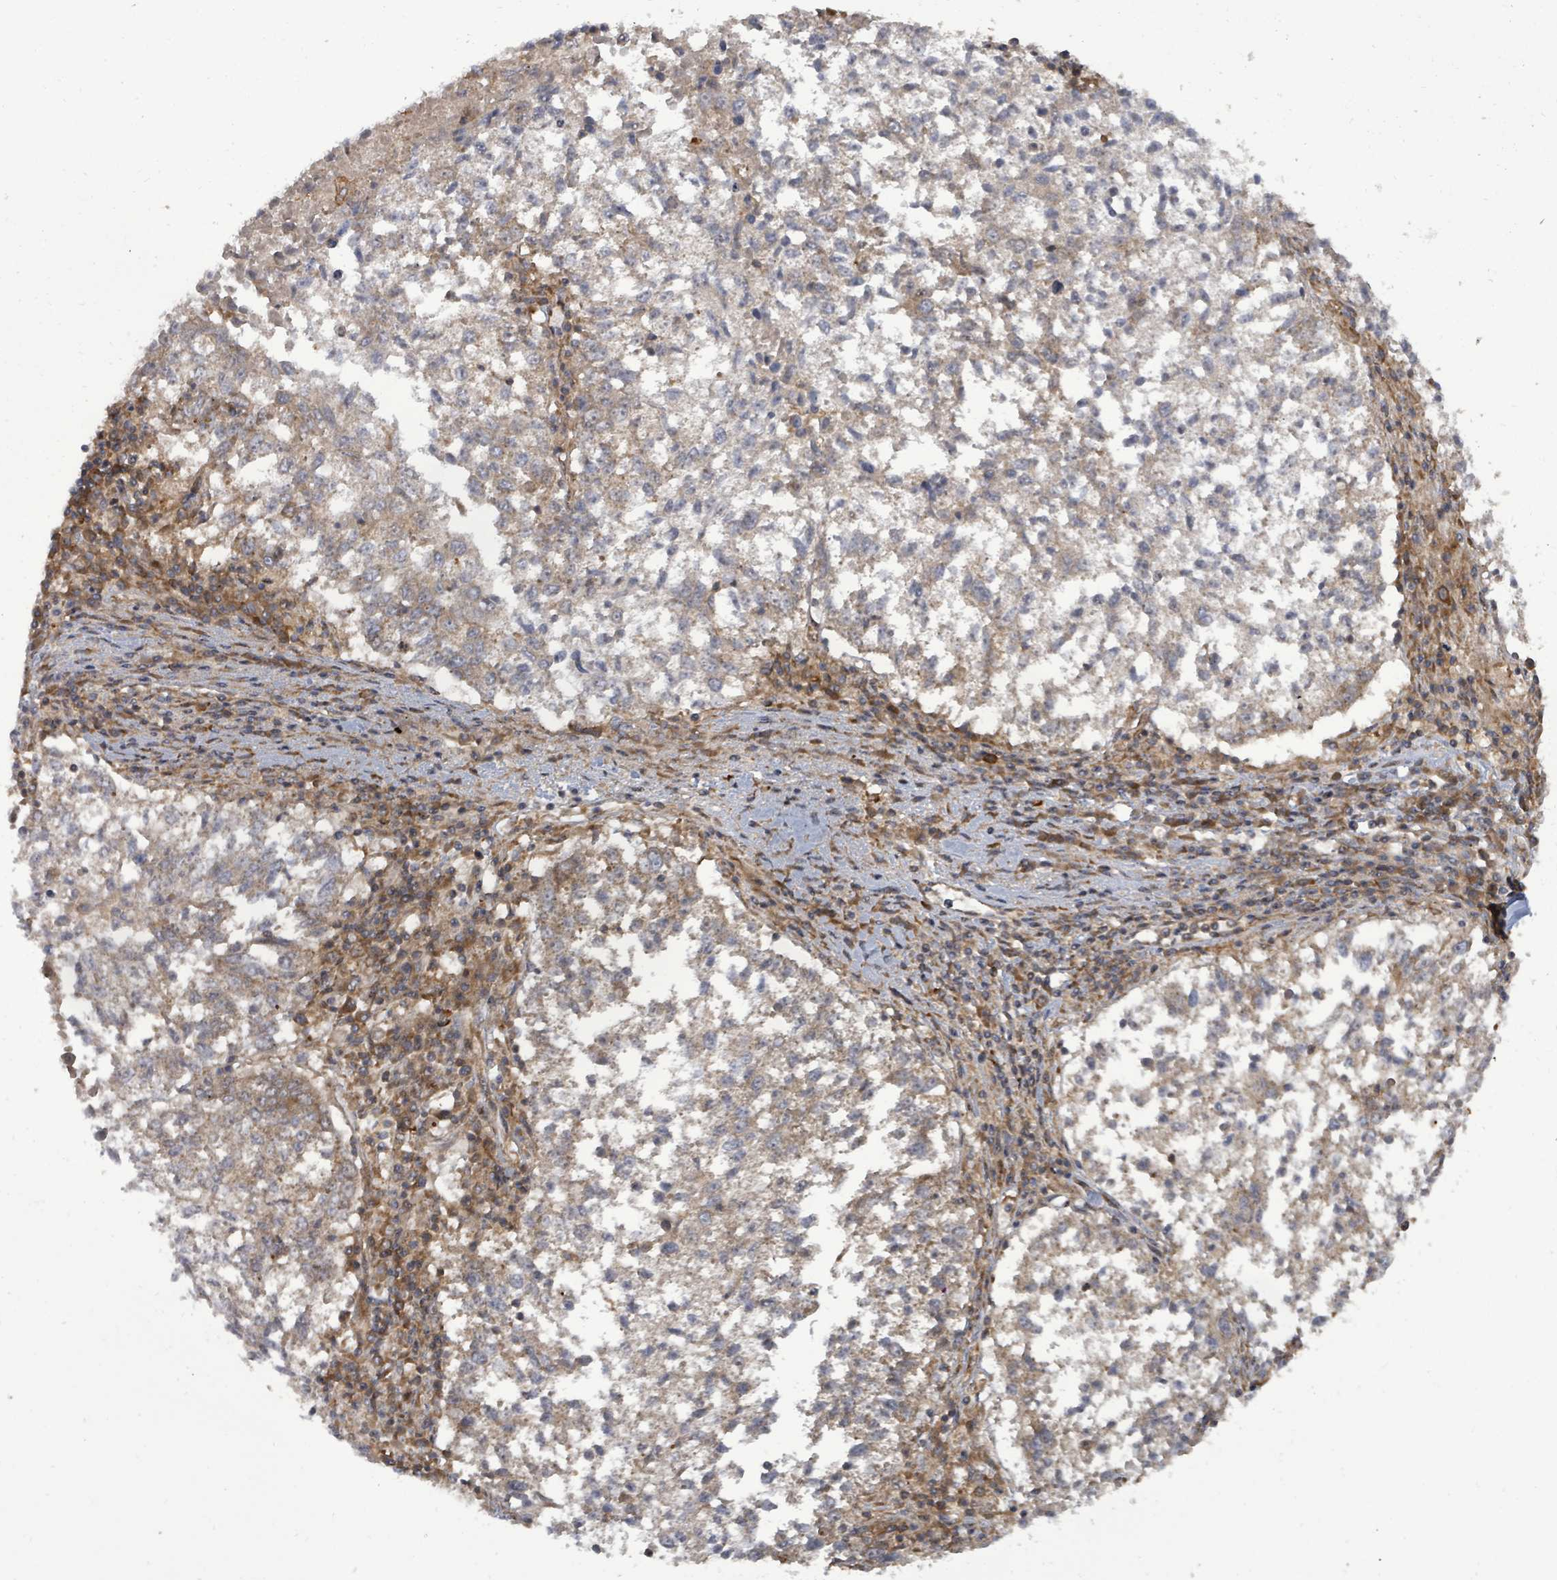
{"staining": {"intensity": "weak", "quantity": ">75%", "location": "cytoplasmic/membranous"}, "tissue": "lung cancer", "cell_type": "Tumor cells", "image_type": "cancer", "snomed": [{"axis": "morphology", "description": "Squamous cell carcinoma, NOS"}, {"axis": "topography", "description": "Lung"}], "caption": "Tumor cells show low levels of weak cytoplasmic/membranous expression in about >75% of cells in human lung cancer.", "gene": "EIF3C", "patient": {"sex": "male", "age": 73}}